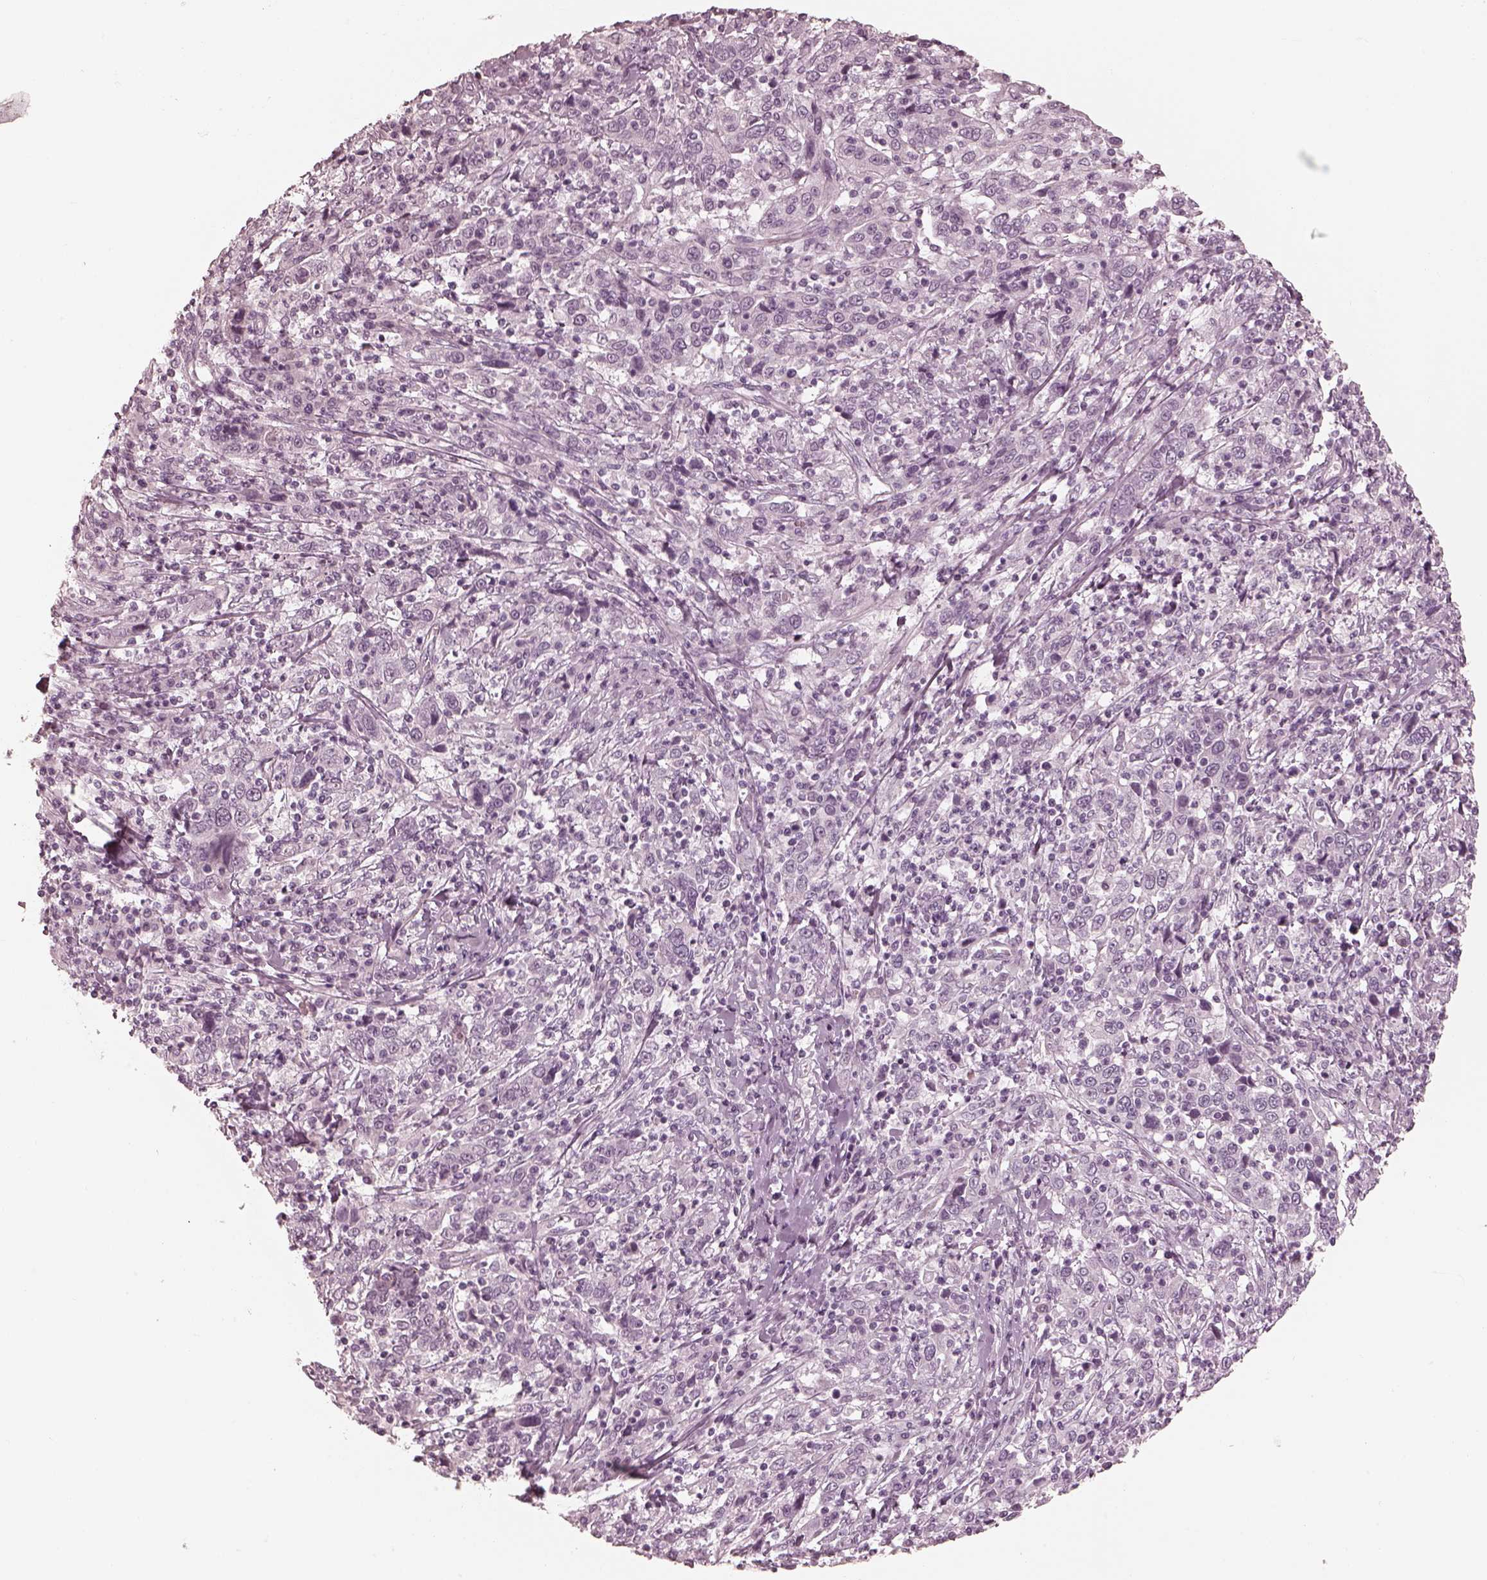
{"staining": {"intensity": "negative", "quantity": "none", "location": "none"}, "tissue": "cervical cancer", "cell_type": "Tumor cells", "image_type": "cancer", "snomed": [{"axis": "morphology", "description": "Squamous cell carcinoma, NOS"}, {"axis": "topography", "description": "Cervix"}], "caption": "Tumor cells show no significant protein staining in squamous cell carcinoma (cervical).", "gene": "CALR3", "patient": {"sex": "female", "age": 46}}